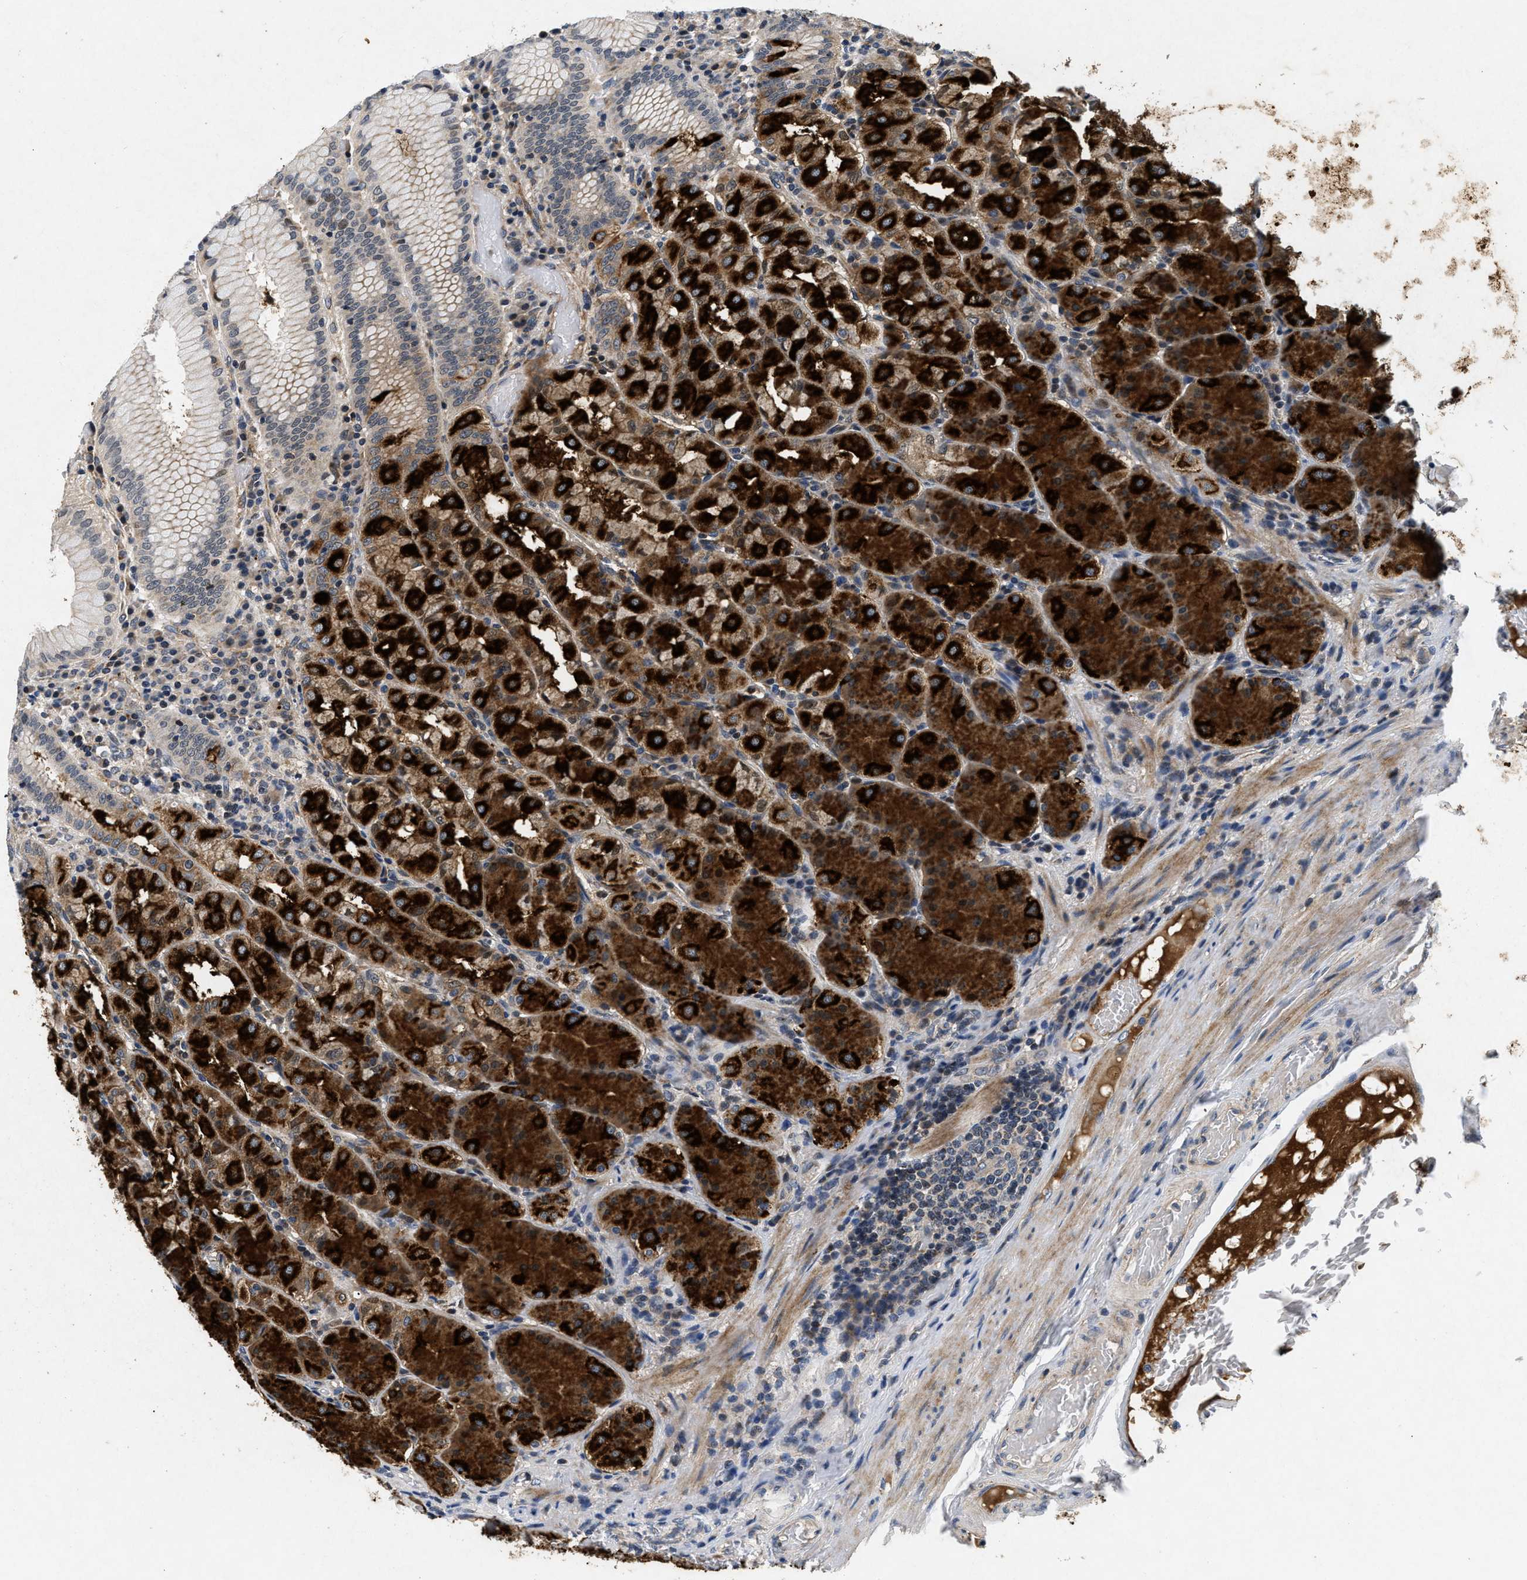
{"staining": {"intensity": "strong", "quantity": "25%-75%", "location": "cytoplasmic/membranous"}, "tissue": "stomach", "cell_type": "Glandular cells", "image_type": "normal", "snomed": [{"axis": "morphology", "description": "Normal tissue, NOS"}, {"axis": "topography", "description": "Stomach"}, {"axis": "topography", "description": "Stomach, lower"}], "caption": "Glandular cells reveal high levels of strong cytoplasmic/membranous expression in about 25%-75% of cells in normal human stomach.", "gene": "PDP1", "patient": {"sex": "female", "age": 56}}